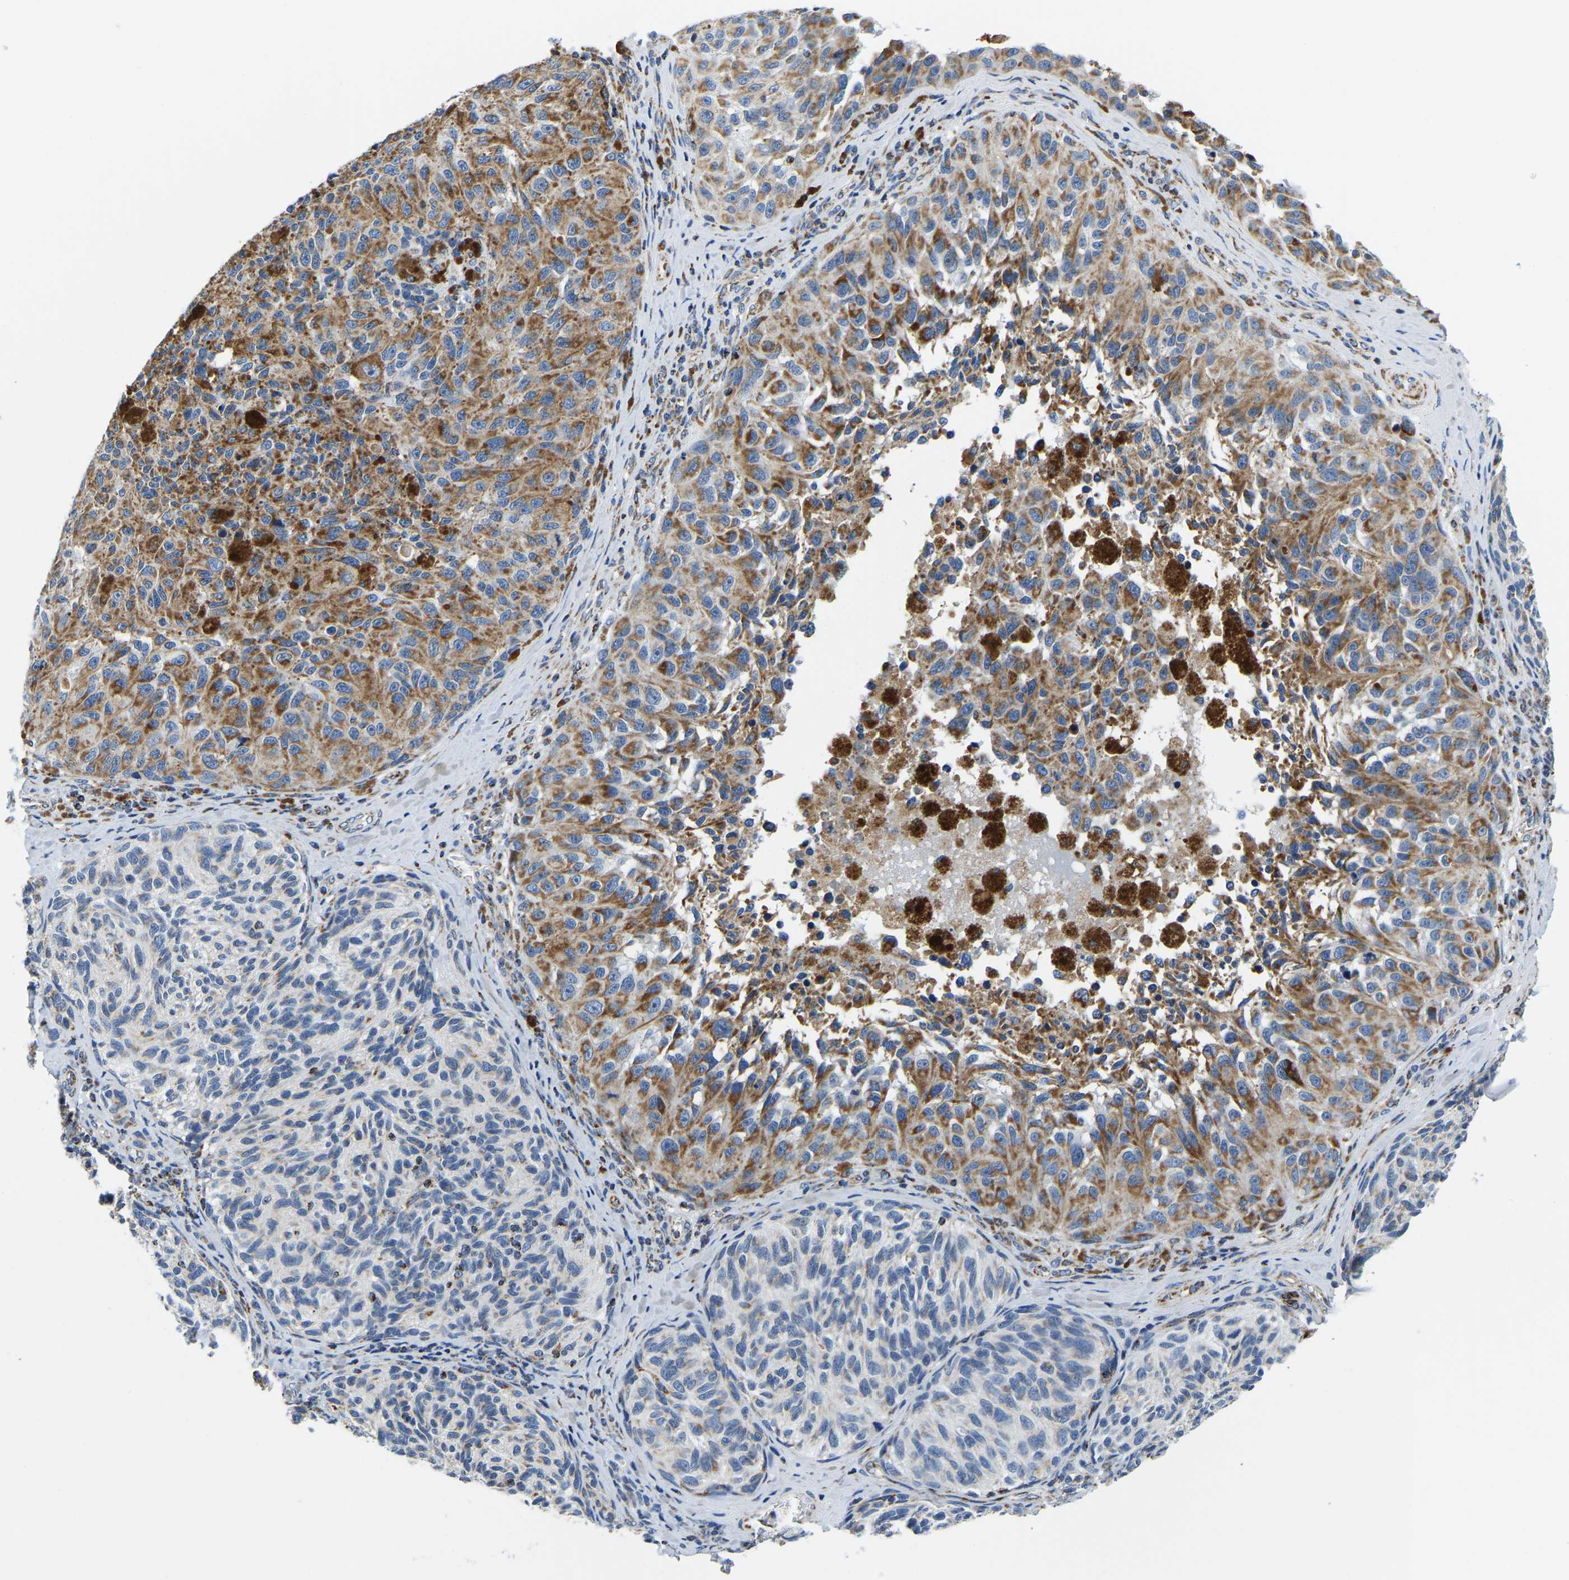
{"staining": {"intensity": "moderate", "quantity": "25%-75%", "location": "cytoplasmic/membranous"}, "tissue": "melanoma", "cell_type": "Tumor cells", "image_type": "cancer", "snomed": [{"axis": "morphology", "description": "Malignant melanoma, NOS"}, {"axis": "topography", "description": "Skin"}], "caption": "Tumor cells demonstrate moderate cytoplasmic/membranous expression in approximately 25%-75% of cells in malignant melanoma.", "gene": "SFXN1", "patient": {"sex": "female", "age": 73}}